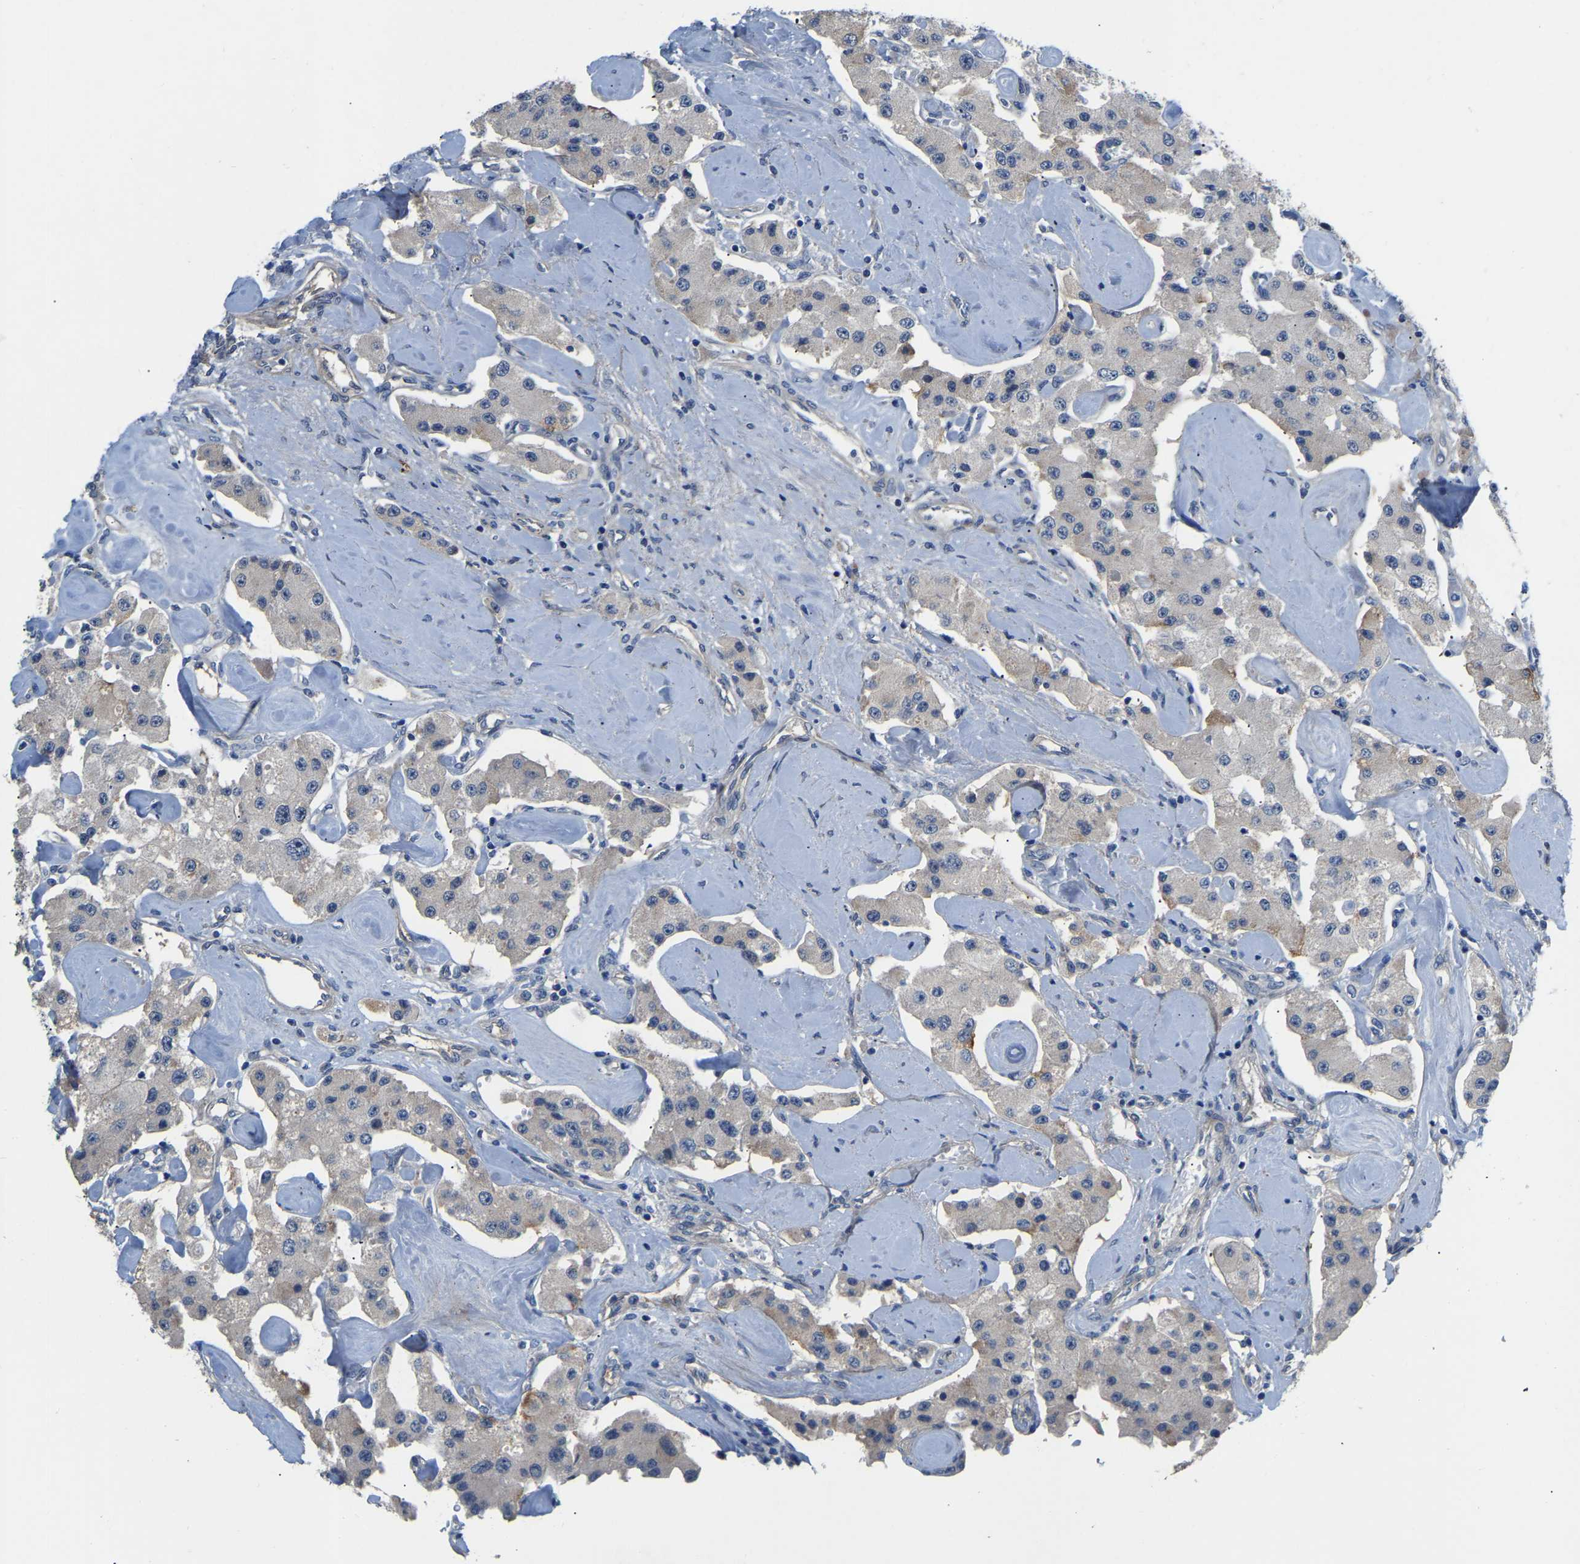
{"staining": {"intensity": "negative", "quantity": "none", "location": "none"}, "tissue": "carcinoid", "cell_type": "Tumor cells", "image_type": "cancer", "snomed": [{"axis": "morphology", "description": "Carcinoid, malignant, NOS"}, {"axis": "topography", "description": "Pancreas"}], "caption": "There is no significant expression in tumor cells of carcinoid (malignant). Brightfield microscopy of immunohistochemistry (IHC) stained with DAB (3,3'-diaminobenzidine) (brown) and hematoxylin (blue), captured at high magnification.", "gene": "HIGD2B", "patient": {"sex": "male", "age": 41}}